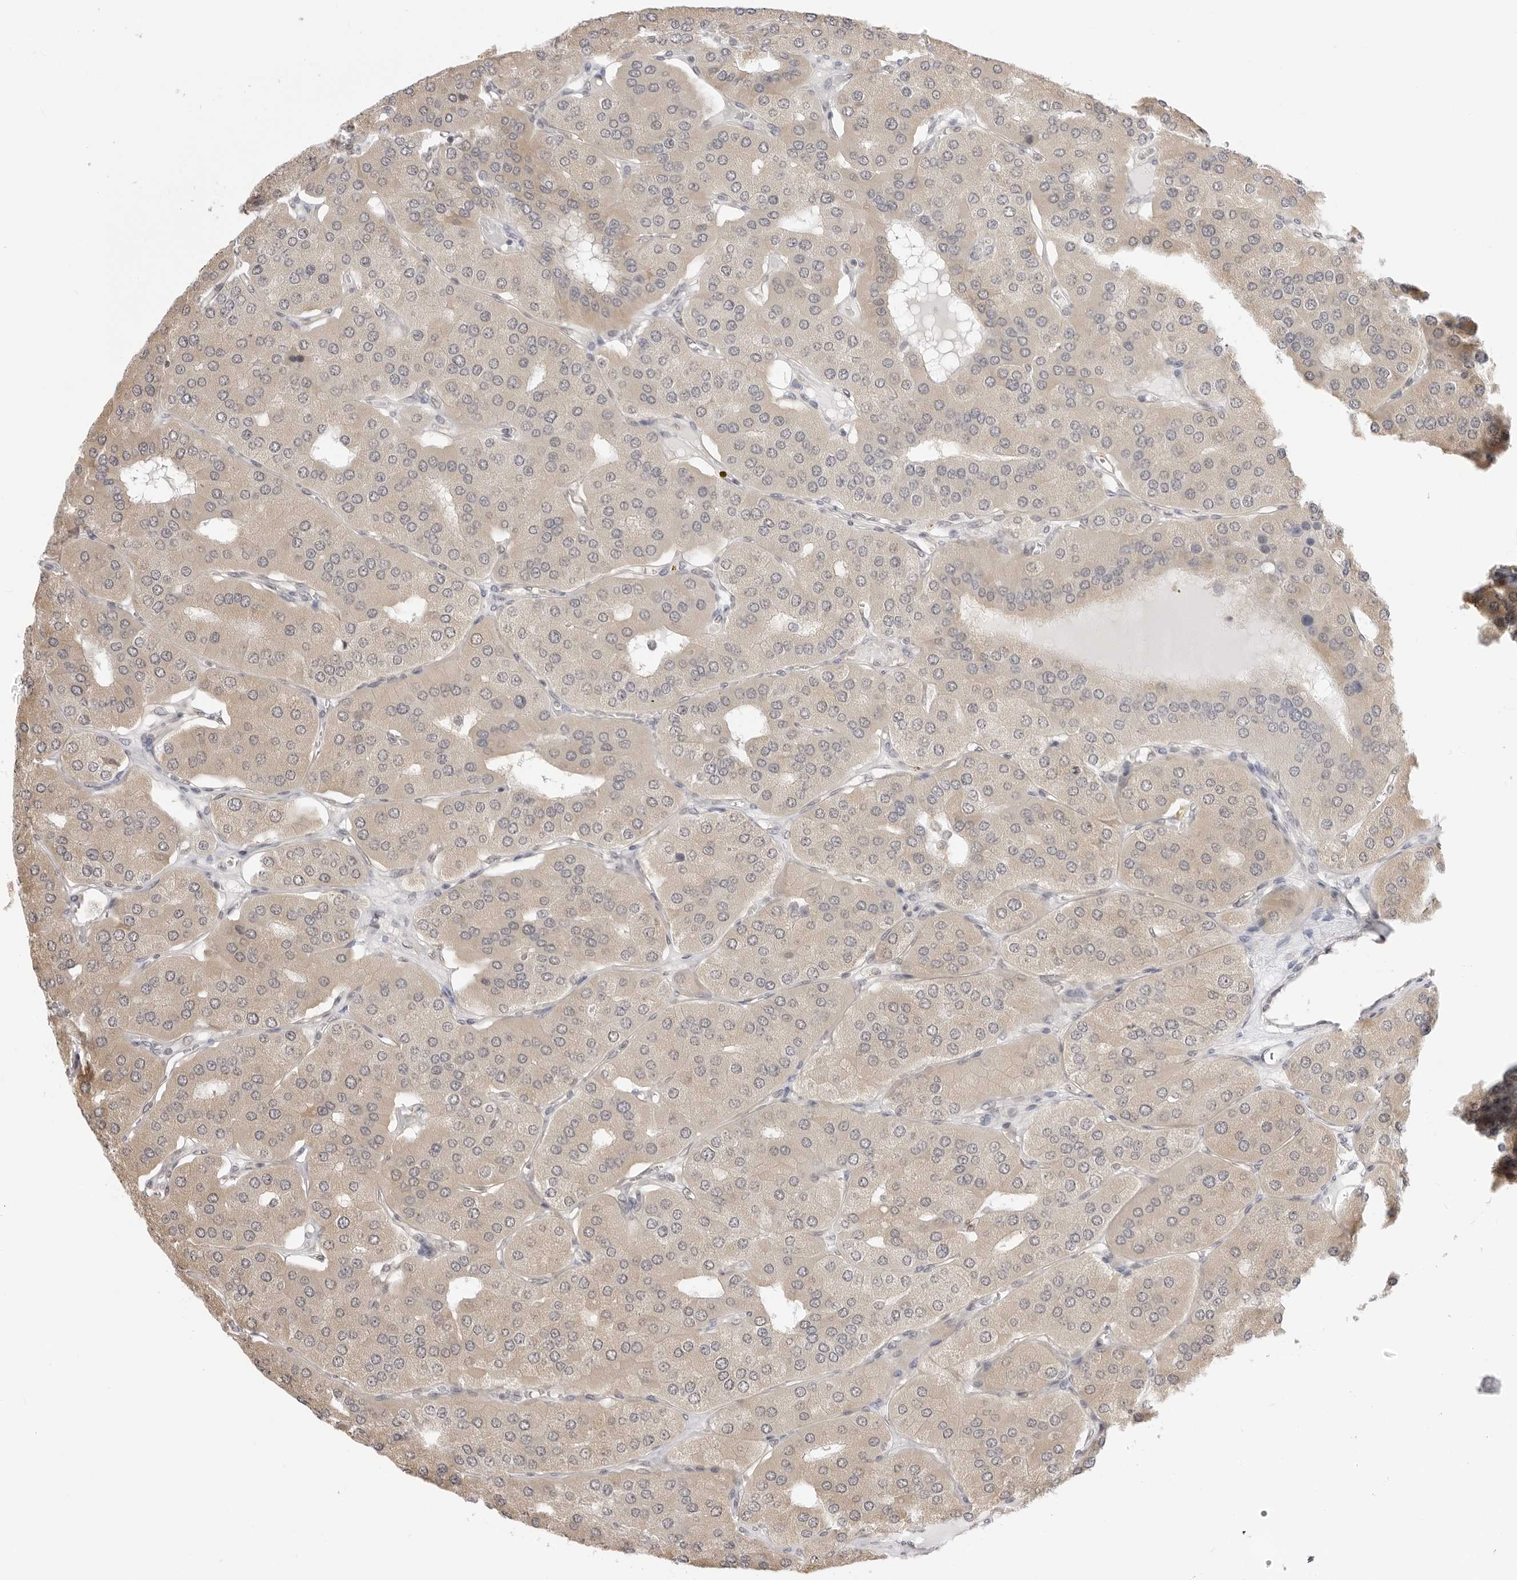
{"staining": {"intensity": "weak", "quantity": ">75%", "location": "cytoplasmic/membranous"}, "tissue": "parathyroid gland", "cell_type": "Glandular cells", "image_type": "normal", "snomed": [{"axis": "morphology", "description": "Normal tissue, NOS"}, {"axis": "morphology", "description": "Adenoma, NOS"}, {"axis": "topography", "description": "Parathyroid gland"}], "caption": "This image demonstrates benign parathyroid gland stained with immunohistochemistry (IHC) to label a protein in brown. The cytoplasmic/membranous of glandular cells show weak positivity for the protein. Nuclei are counter-stained blue.", "gene": "FDPS", "patient": {"sex": "female", "age": 86}}